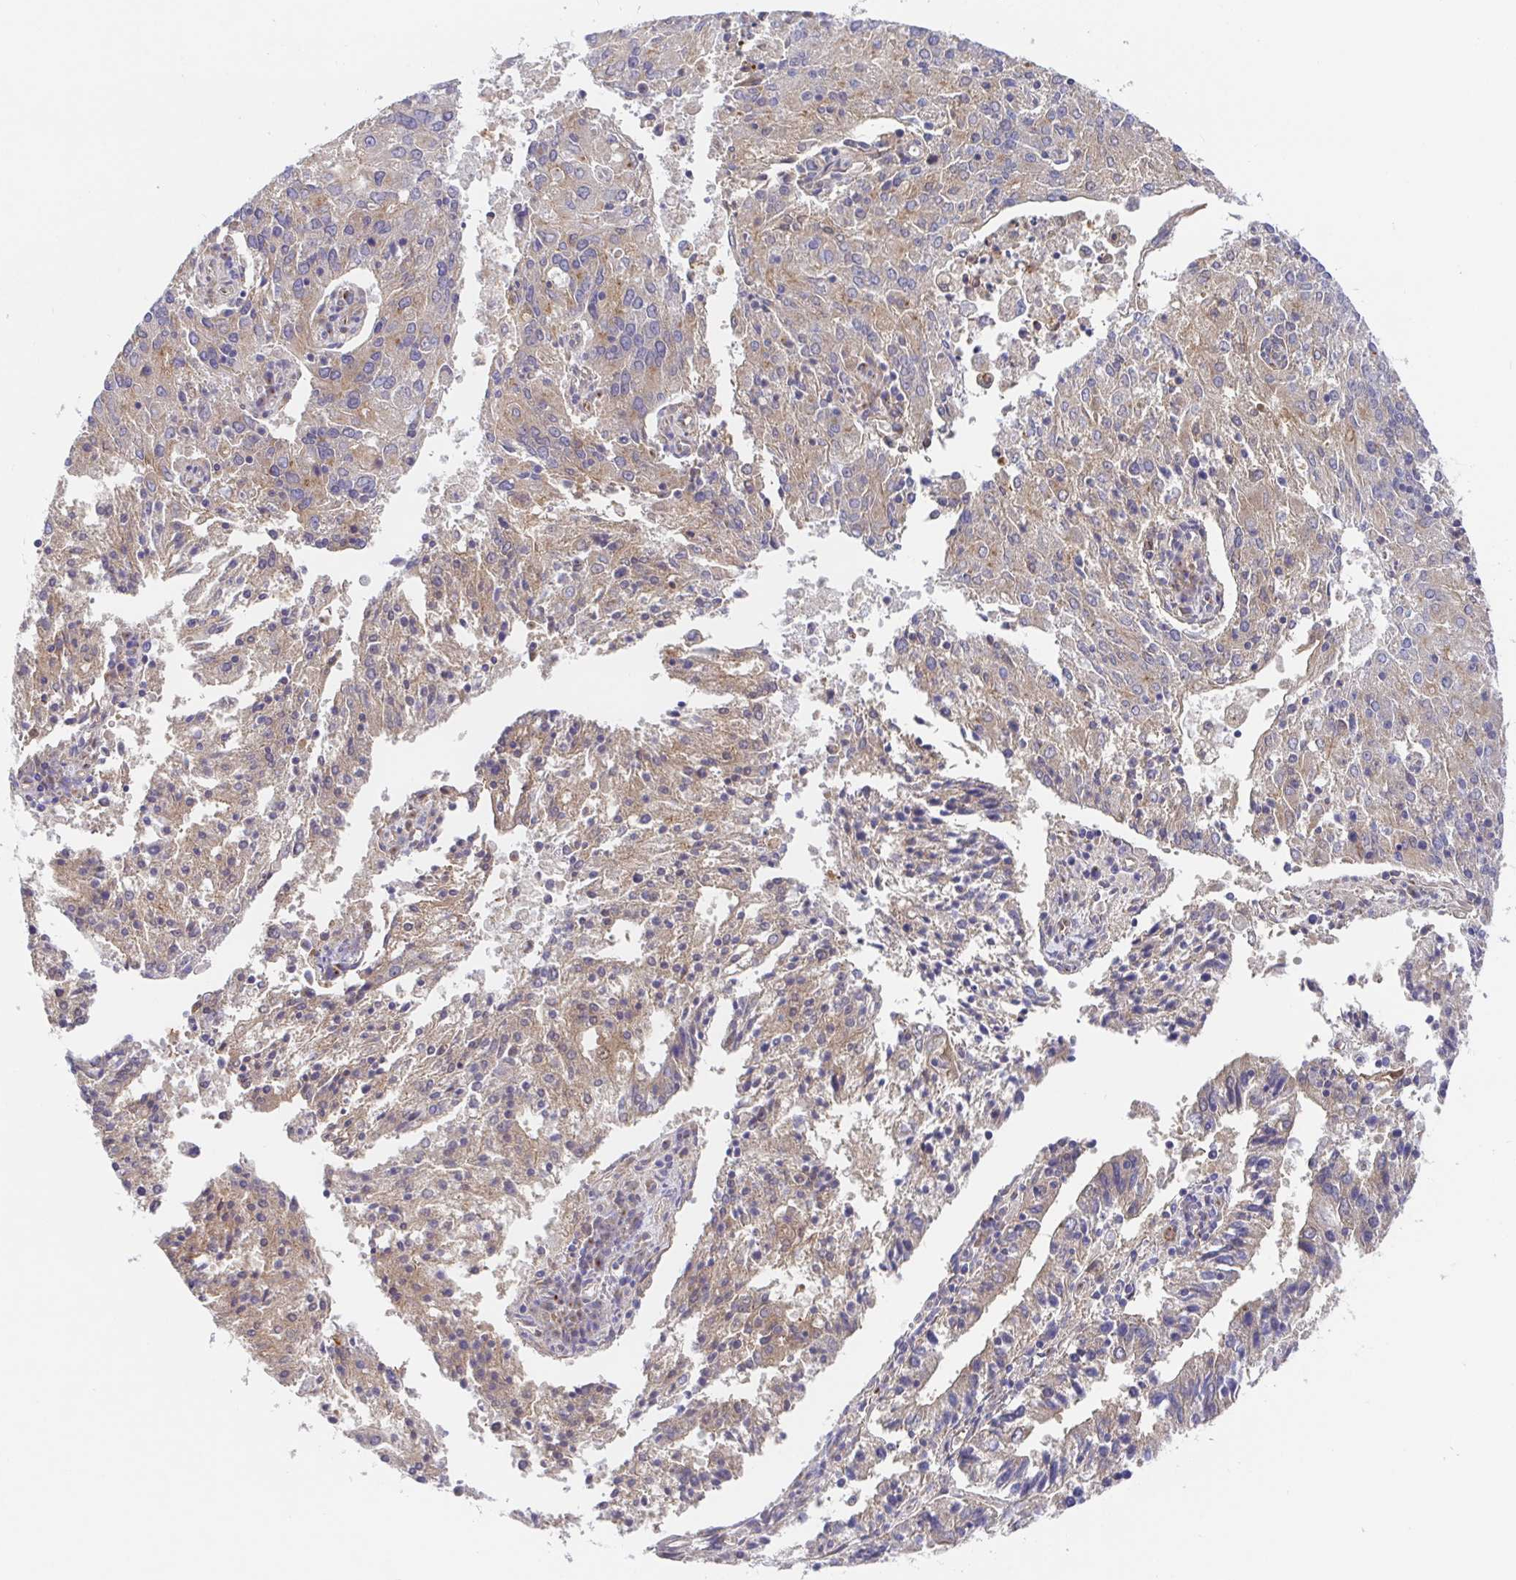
{"staining": {"intensity": "moderate", "quantity": "25%-75%", "location": "cytoplasmic/membranous"}, "tissue": "endometrial cancer", "cell_type": "Tumor cells", "image_type": "cancer", "snomed": [{"axis": "morphology", "description": "Adenocarcinoma, NOS"}, {"axis": "topography", "description": "Endometrium"}], "caption": "Endometrial adenocarcinoma tissue displays moderate cytoplasmic/membranous expression in approximately 25%-75% of tumor cells", "gene": "GOLGA1", "patient": {"sex": "female", "age": 82}}